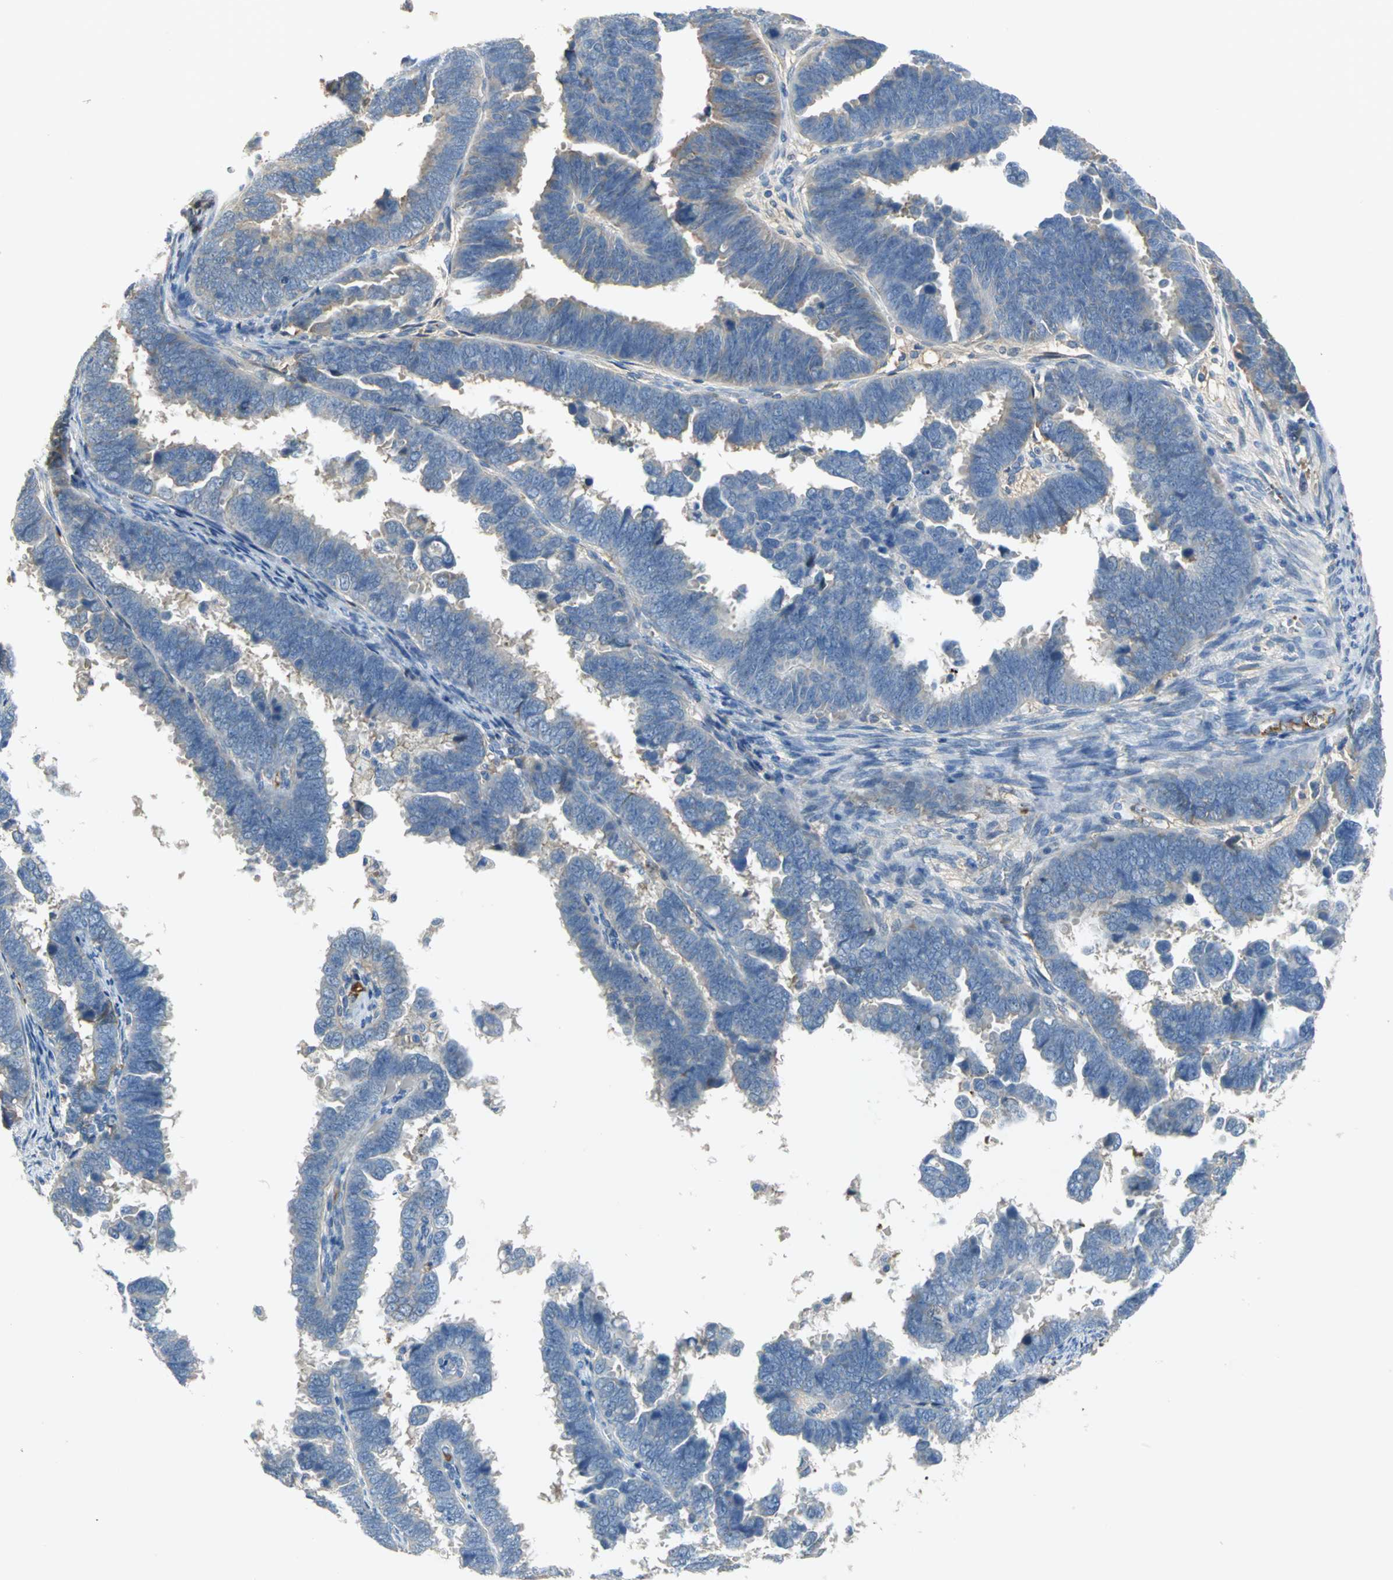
{"staining": {"intensity": "moderate", "quantity": "<25%", "location": "cytoplasmic/membranous"}, "tissue": "endometrial cancer", "cell_type": "Tumor cells", "image_type": "cancer", "snomed": [{"axis": "morphology", "description": "Adenocarcinoma, NOS"}, {"axis": "topography", "description": "Endometrium"}], "caption": "Immunohistochemical staining of endometrial adenocarcinoma reveals moderate cytoplasmic/membranous protein staining in about <25% of tumor cells.", "gene": "GYG2", "patient": {"sex": "female", "age": 75}}